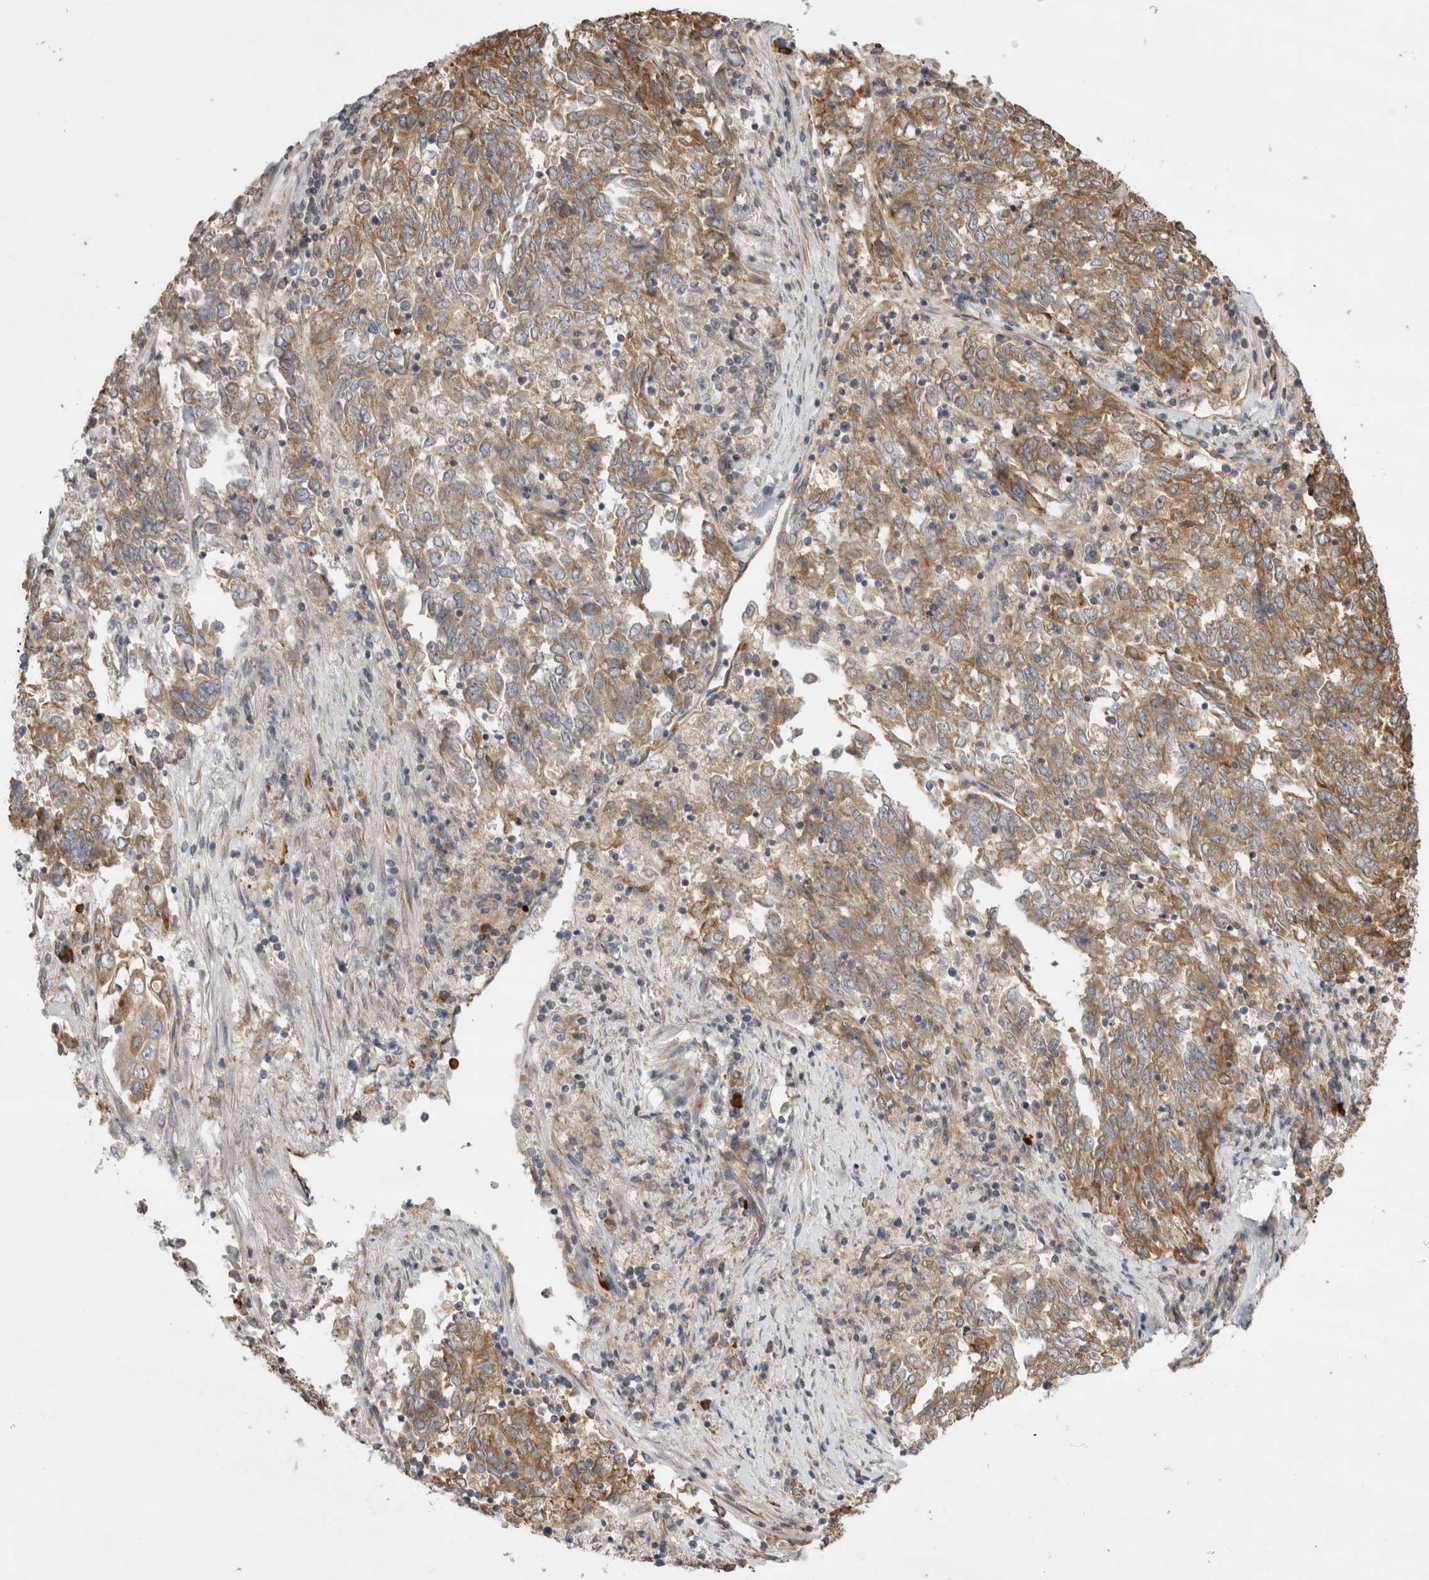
{"staining": {"intensity": "moderate", "quantity": ">75%", "location": "cytoplasmic/membranous"}, "tissue": "endometrial cancer", "cell_type": "Tumor cells", "image_type": "cancer", "snomed": [{"axis": "morphology", "description": "Adenocarcinoma, NOS"}, {"axis": "topography", "description": "Endometrium"}], "caption": "Immunohistochemistry of endometrial cancer (adenocarcinoma) exhibits medium levels of moderate cytoplasmic/membranous positivity in about >75% of tumor cells. (DAB IHC with brightfield microscopy, high magnification).", "gene": "PDCD10", "patient": {"sex": "female", "age": 80}}